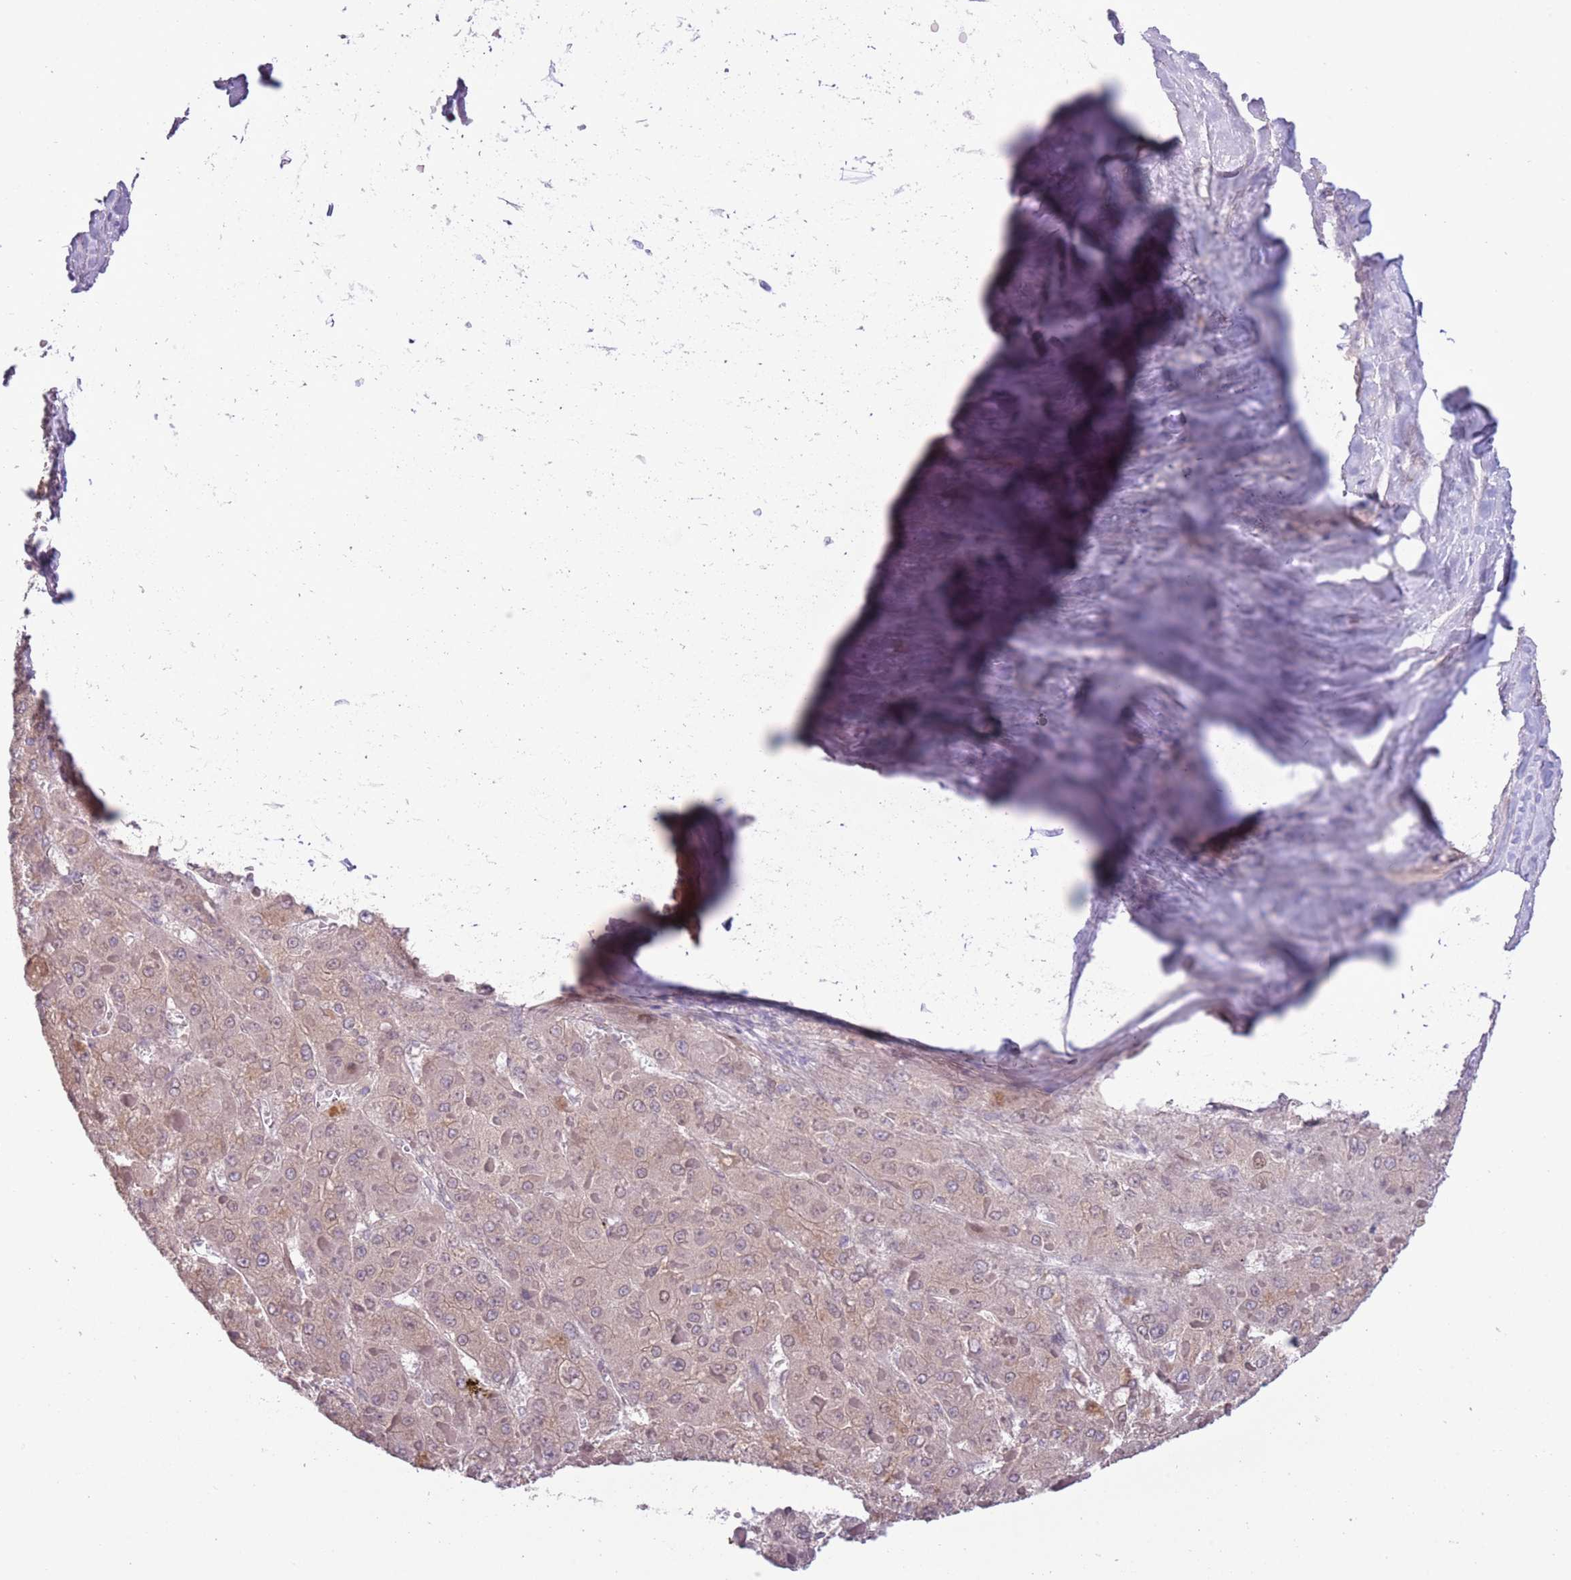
{"staining": {"intensity": "weak", "quantity": "<25%", "location": "nuclear"}, "tissue": "liver cancer", "cell_type": "Tumor cells", "image_type": "cancer", "snomed": [{"axis": "morphology", "description": "Carcinoma, Hepatocellular, NOS"}, {"axis": "topography", "description": "Liver"}], "caption": "Histopathology image shows no protein positivity in tumor cells of liver hepatocellular carcinoma tissue.", "gene": "CCND2", "patient": {"sex": "female", "age": 73}}